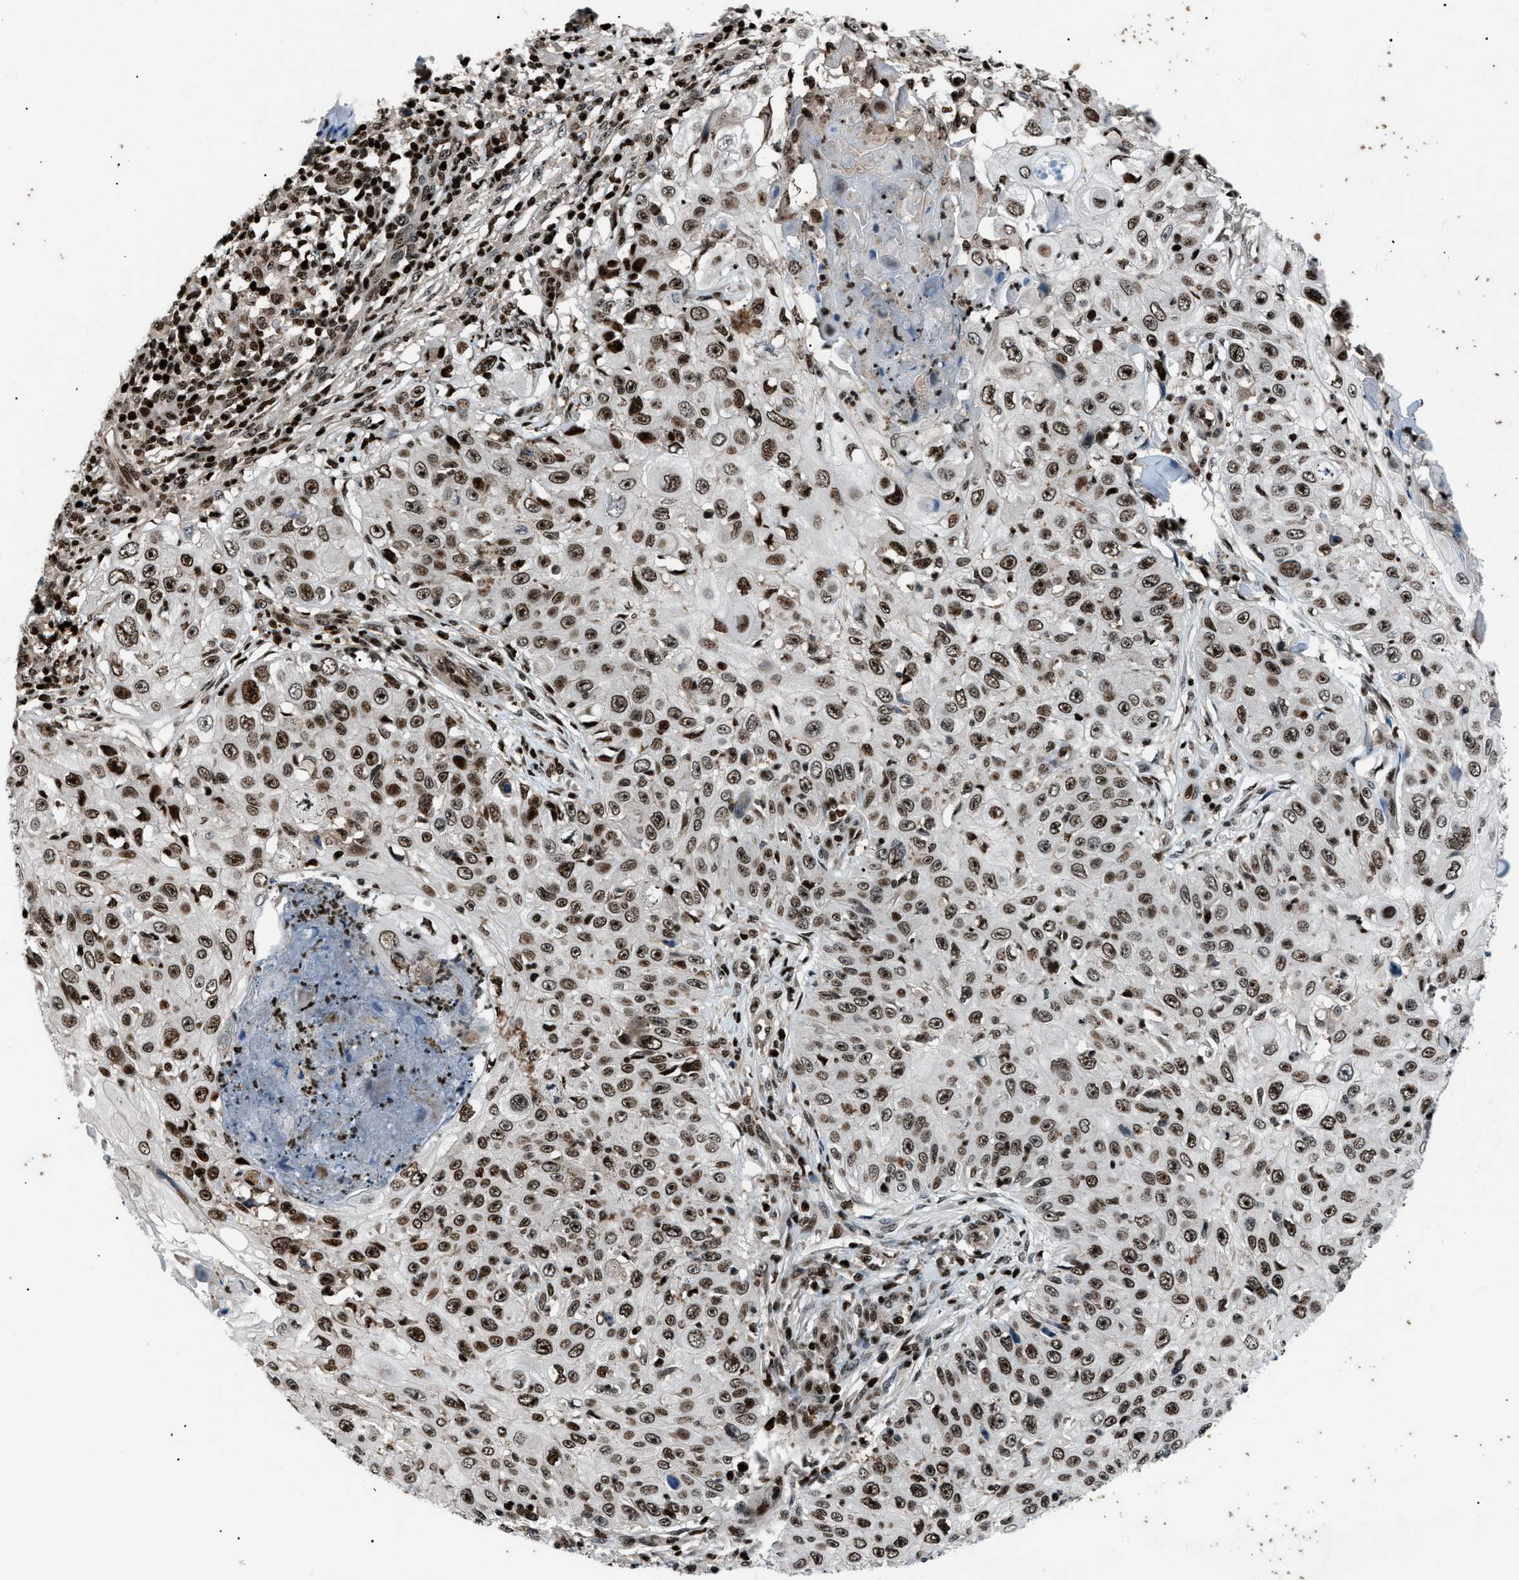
{"staining": {"intensity": "moderate", "quantity": ">75%", "location": "nuclear"}, "tissue": "skin cancer", "cell_type": "Tumor cells", "image_type": "cancer", "snomed": [{"axis": "morphology", "description": "Squamous cell carcinoma, NOS"}, {"axis": "topography", "description": "Skin"}], "caption": "An immunohistochemistry photomicrograph of neoplastic tissue is shown. Protein staining in brown highlights moderate nuclear positivity in skin squamous cell carcinoma within tumor cells.", "gene": "PRKX", "patient": {"sex": "male", "age": 86}}